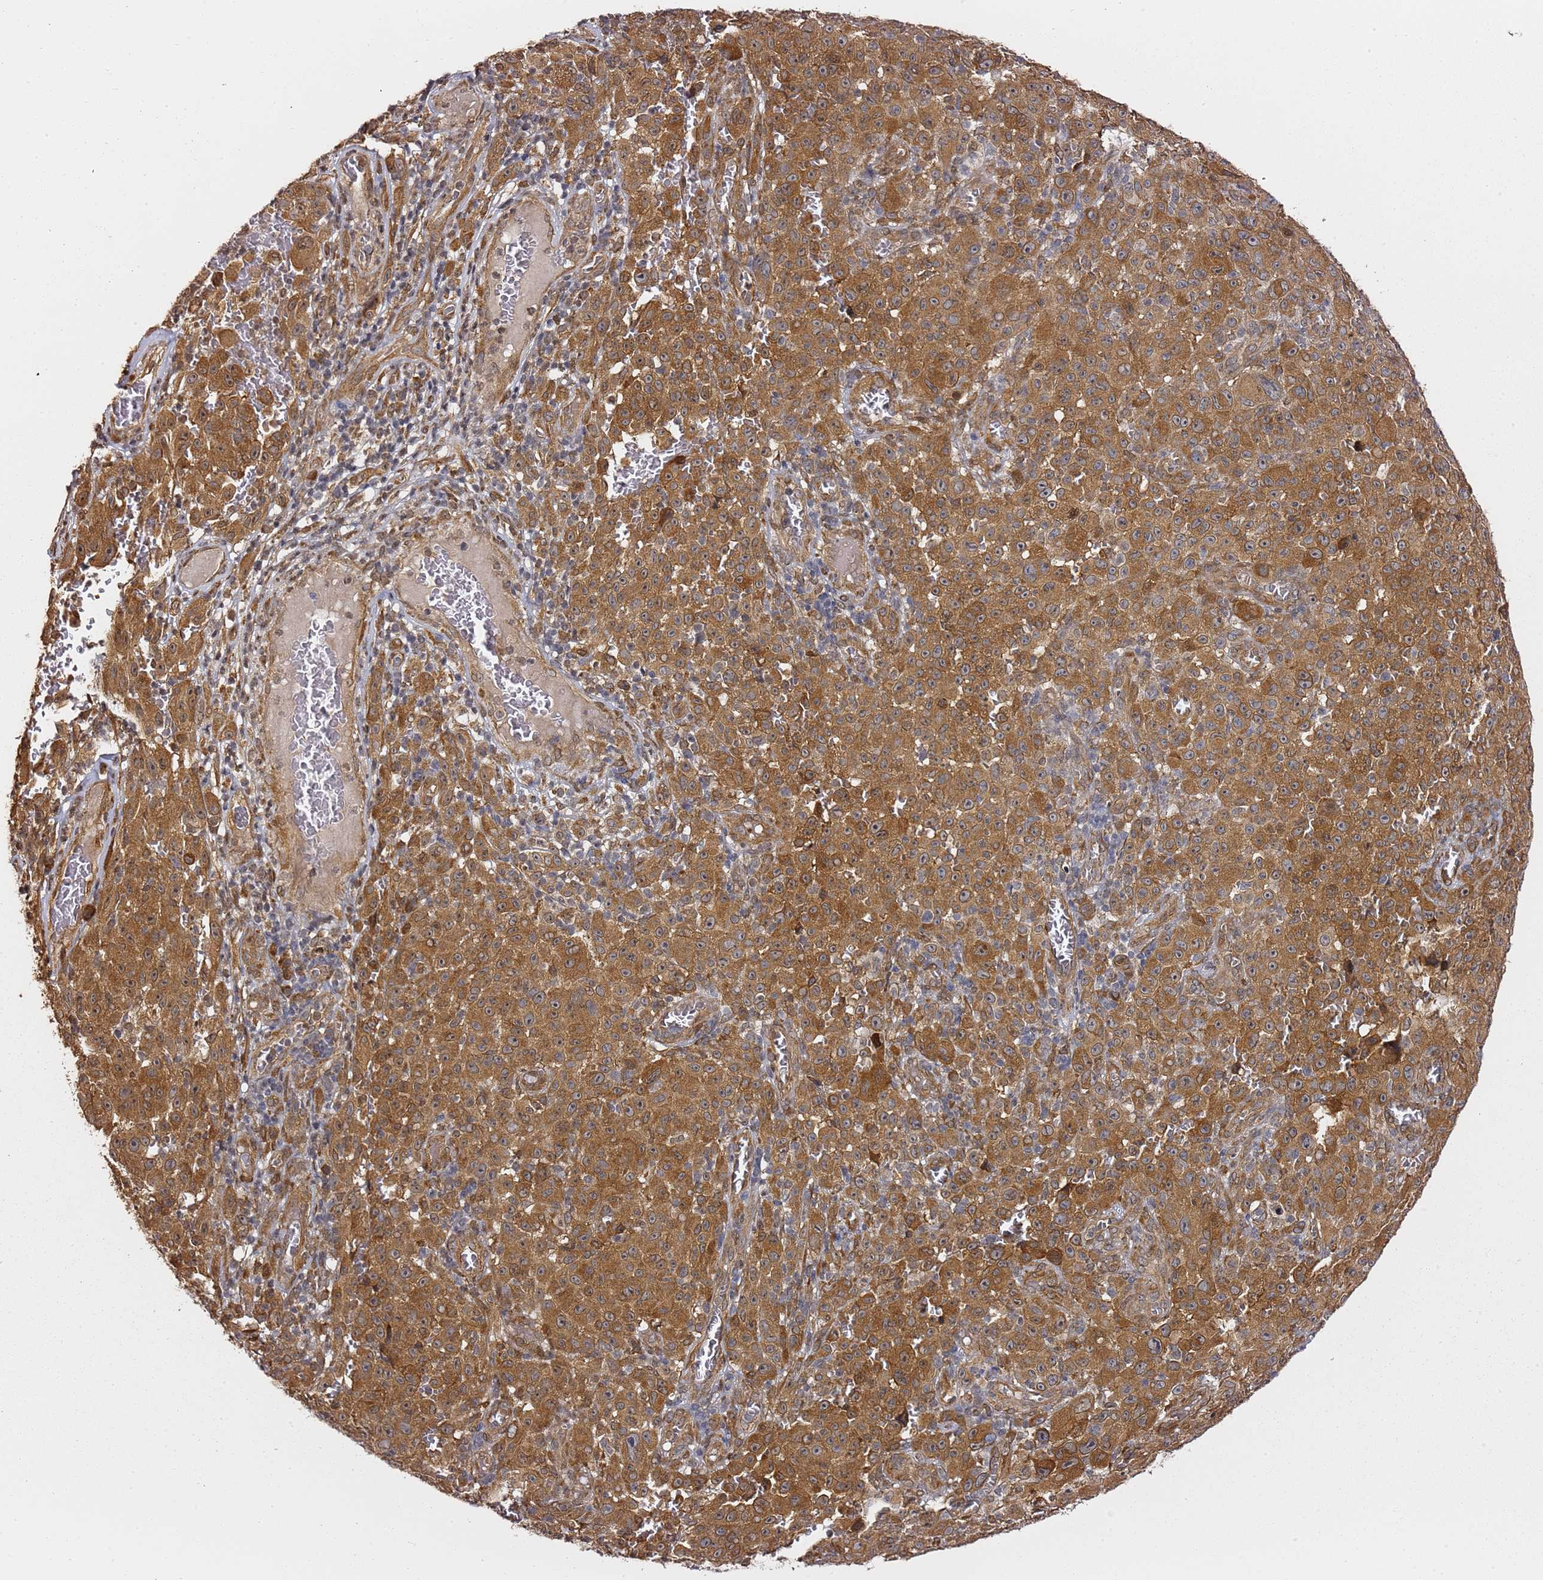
{"staining": {"intensity": "moderate", "quantity": ">75%", "location": "cytoplasmic/membranous"}, "tissue": "melanoma", "cell_type": "Tumor cells", "image_type": "cancer", "snomed": [{"axis": "morphology", "description": "Malignant melanoma, NOS"}, {"axis": "topography", "description": "Skin"}], "caption": "Protein expression analysis of human malignant melanoma reveals moderate cytoplasmic/membranous positivity in about >75% of tumor cells. The staining was performed using DAB (3,3'-diaminobenzidine) to visualize the protein expression in brown, while the nuclei were stained in blue with hematoxylin (Magnification: 20x).", "gene": "PRKAB2", "patient": {"sex": "female", "age": 82}}